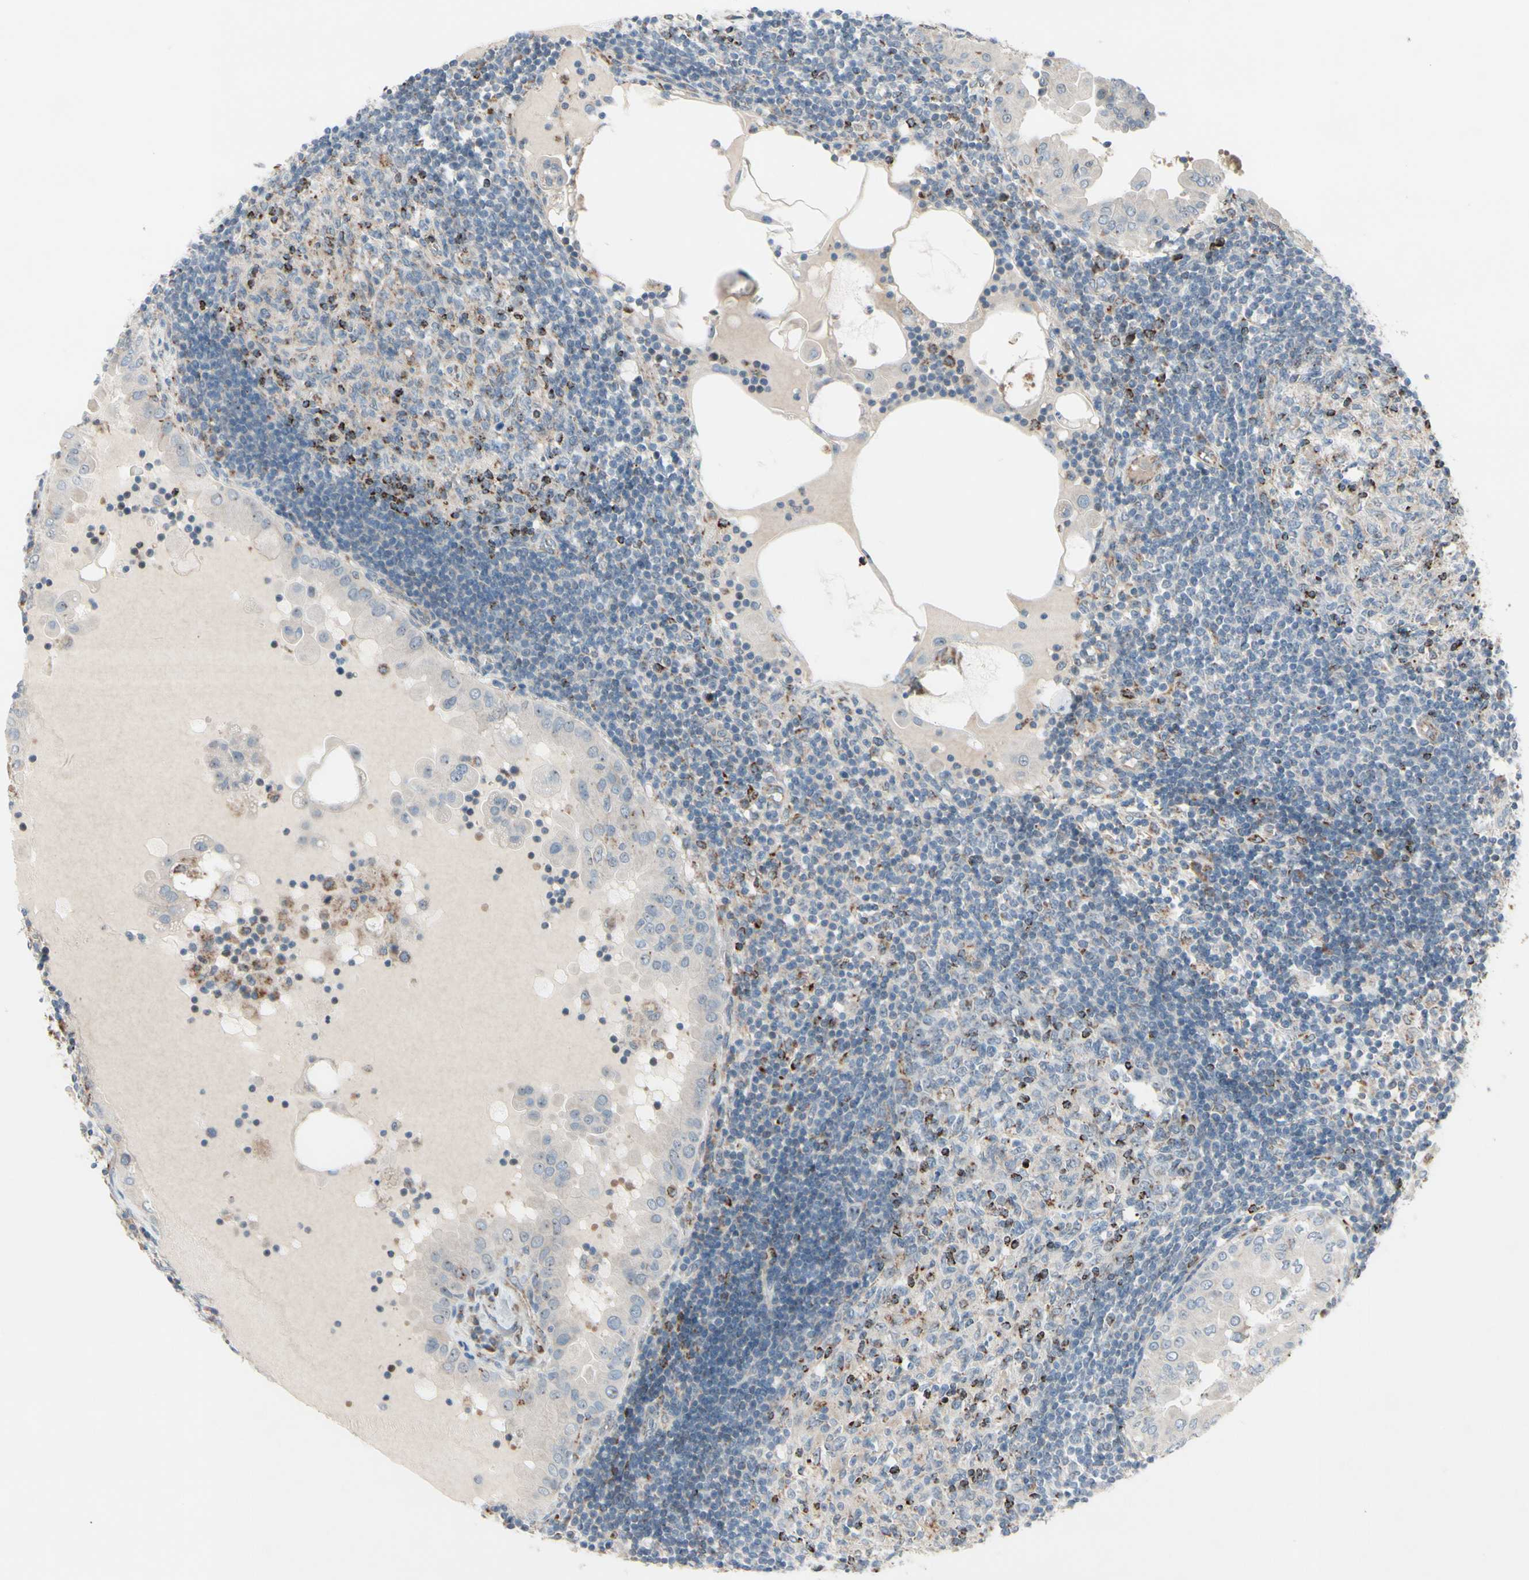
{"staining": {"intensity": "weak", "quantity": ">75%", "location": "cytoplasmic/membranous"}, "tissue": "thyroid cancer", "cell_type": "Tumor cells", "image_type": "cancer", "snomed": [{"axis": "morphology", "description": "Papillary adenocarcinoma, NOS"}, {"axis": "topography", "description": "Thyroid gland"}], "caption": "Immunohistochemical staining of thyroid papillary adenocarcinoma reveals weak cytoplasmic/membranous protein expression in approximately >75% of tumor cells.", "gene": "CPT1A", "patient": {"sex": "male", "age": 33}}